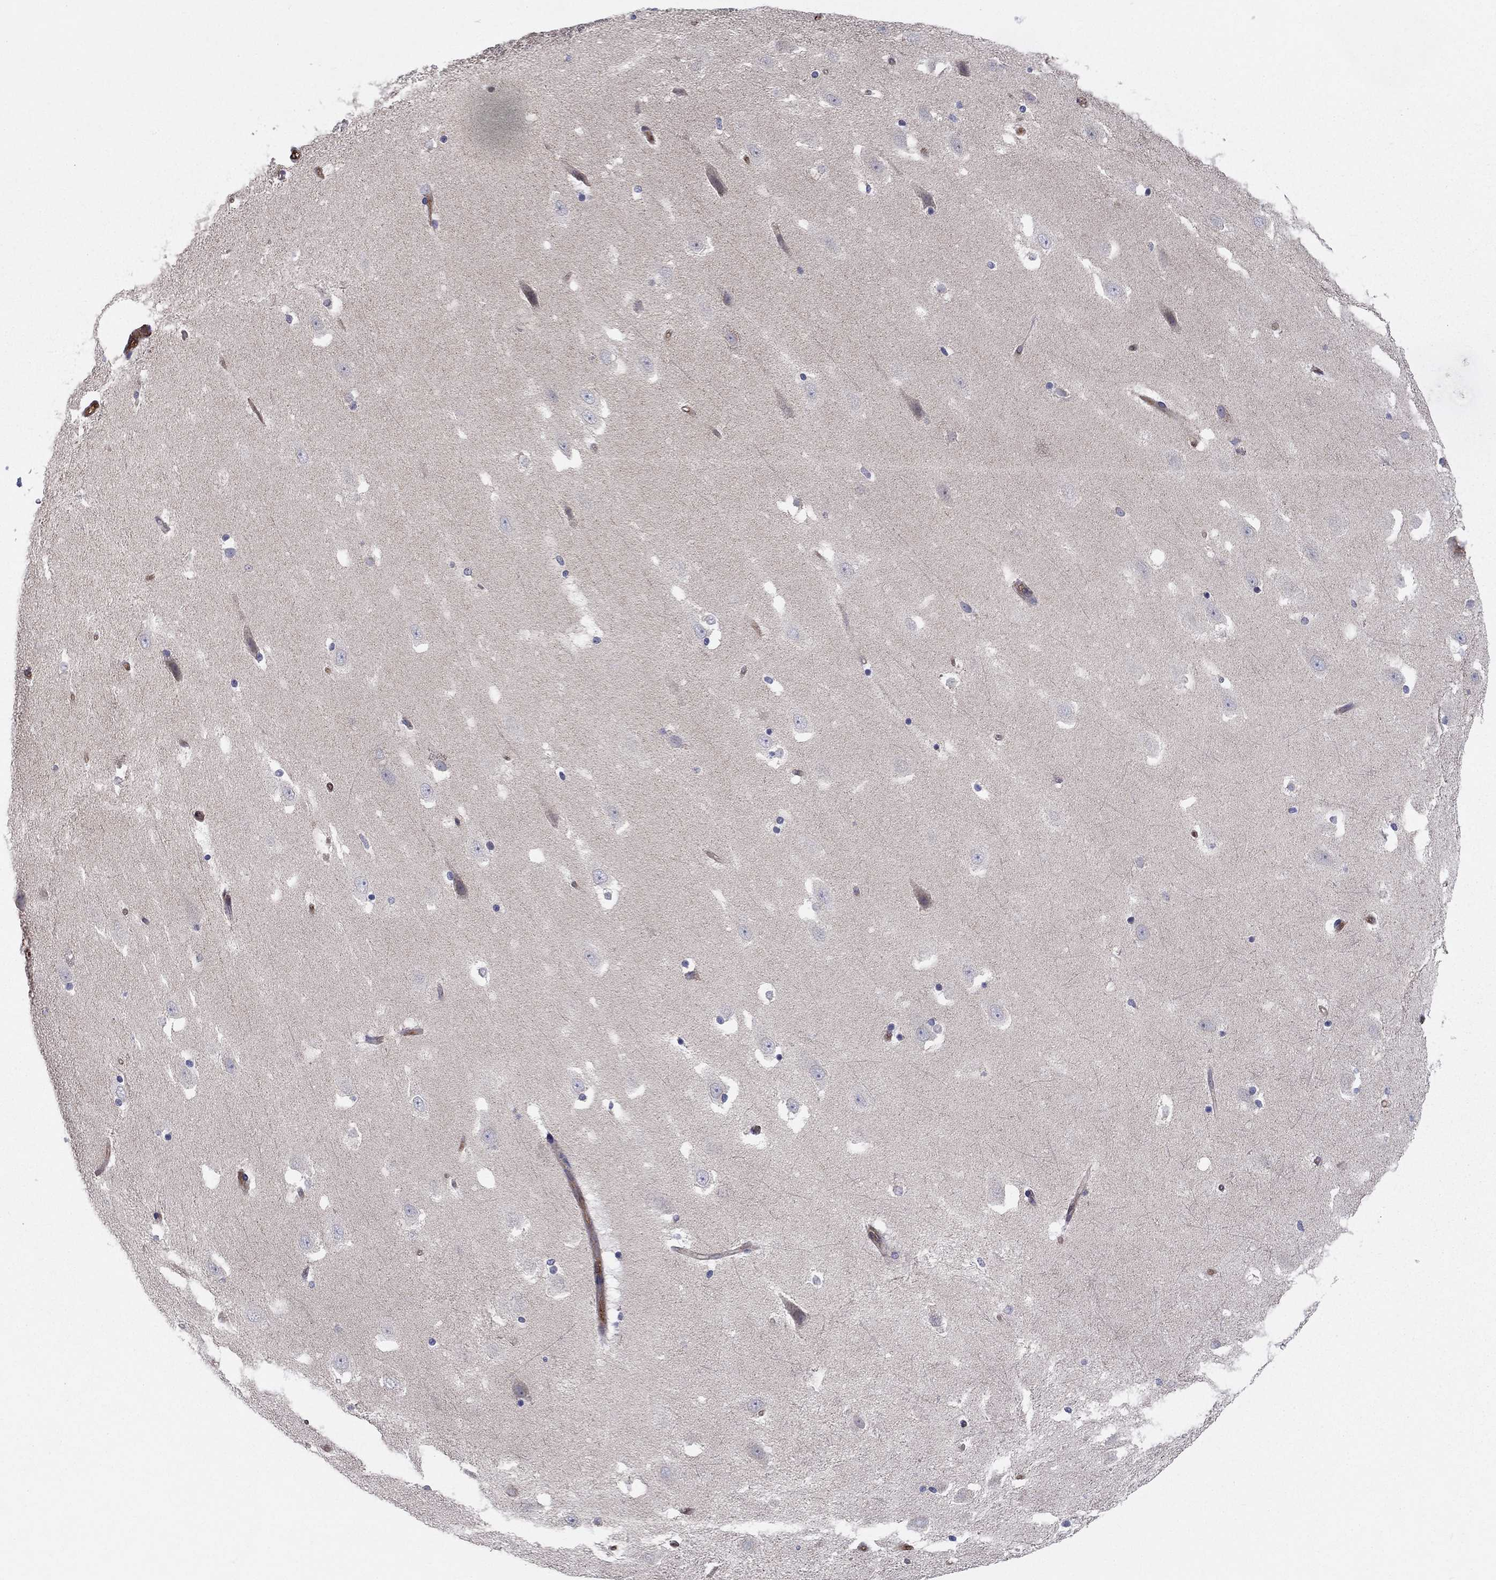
{"staining": {"intensity": "negative", "quantity": "none", "location": "none"}, "tissue": "hippocampus", "cell_type": "Glial cells", "image_type": "normal", "snomed": [{"axis": "morphology", "description": "Normal tissue, NOS"}, {"axis": "topography", "description": "Hippocampus"}], "caption": "The histopathology image shows no significant staining in glial cells of hippocampus. (Stains: DAB immunohistochemistry (IHC) with hematoxylin counter stain, Microscopy: brightfield microscopy at high magnification).", "gene": "EMP2", "patient": {"sex": "male", "age": 49}}